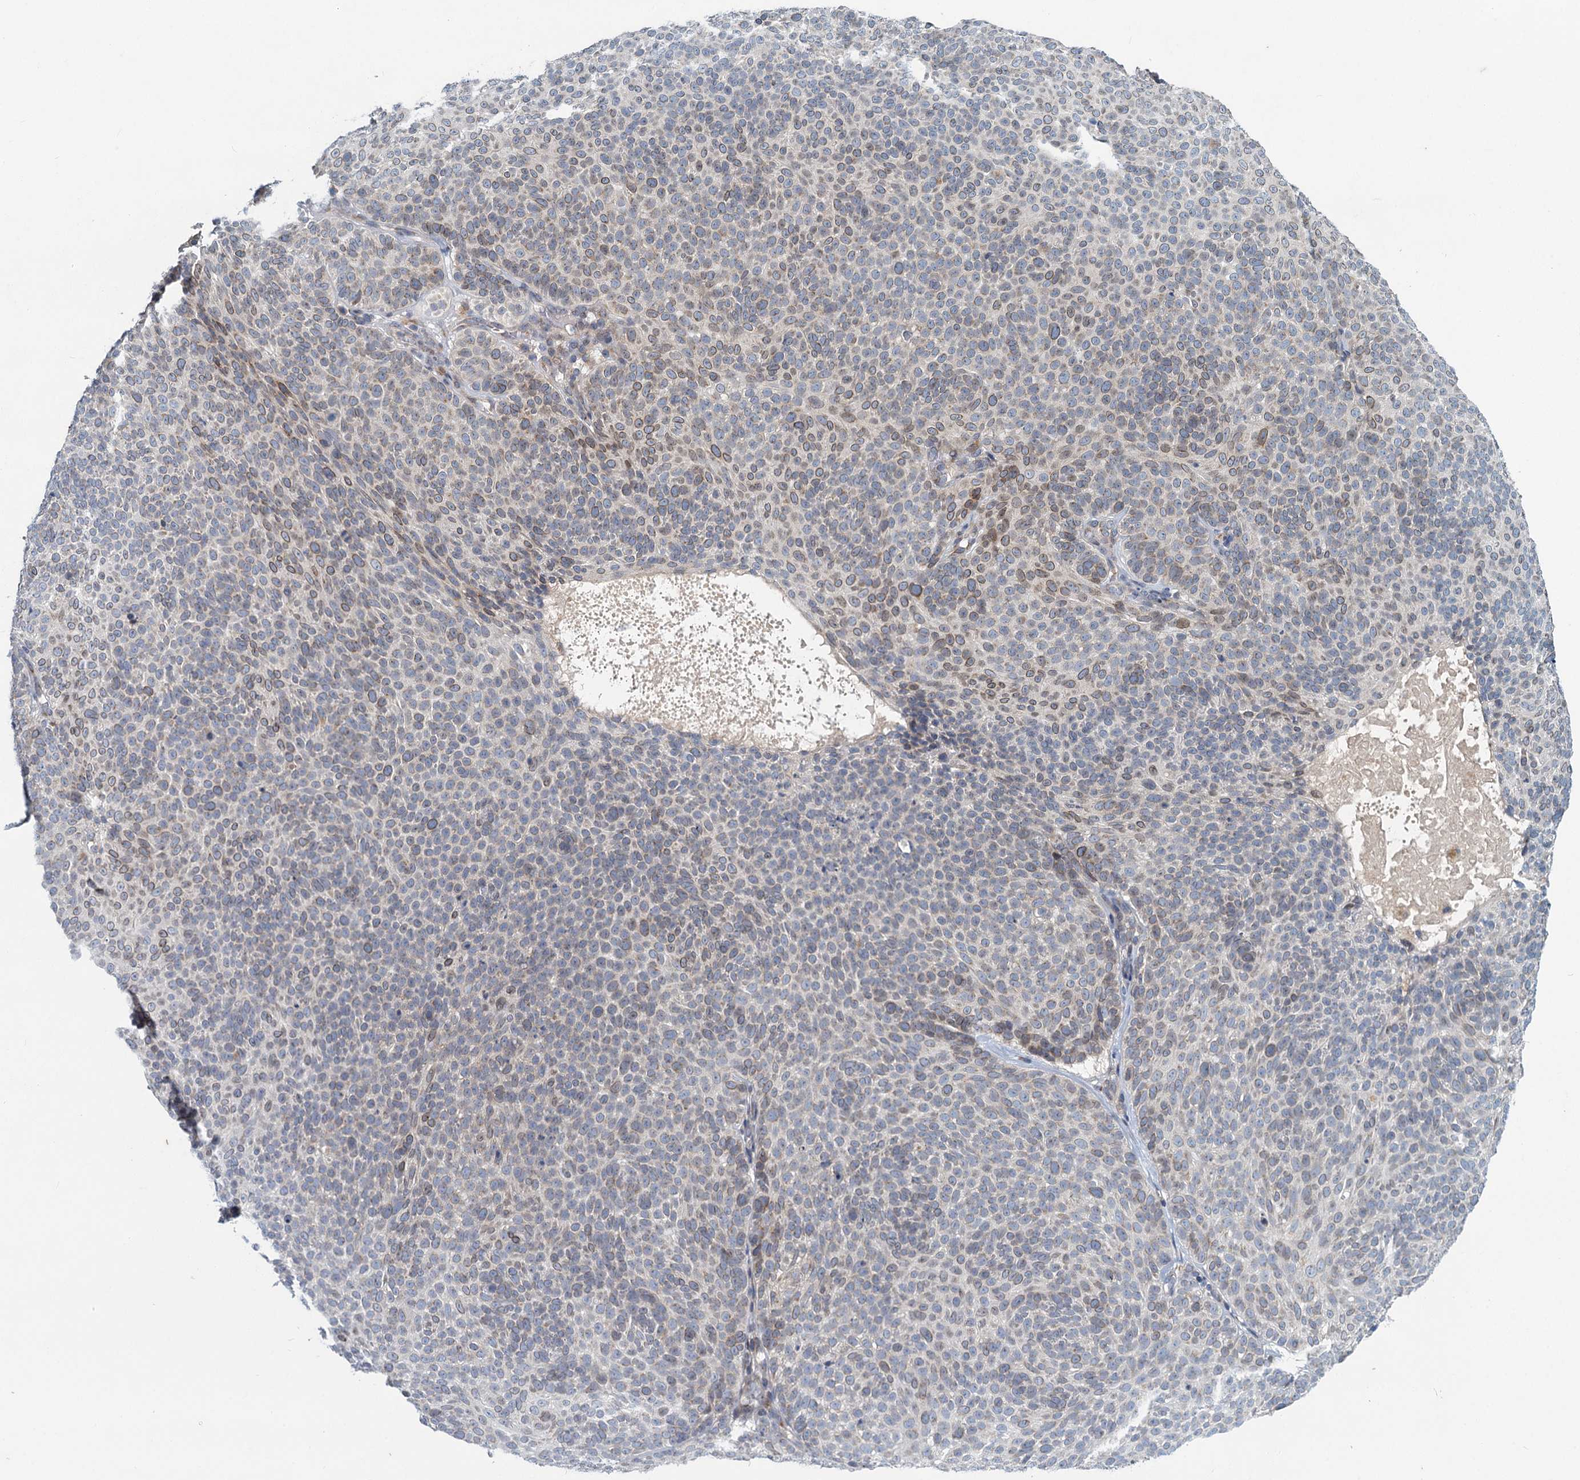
{"staining": {"intensity": "weak", "quantity": "25%-75%", "location": "cytoplasmic/membranous"}, "tissue": "skin cancer", "cell_type": "Tumor cells", "image_type": "cancer", "snomed": [{"axis": "morphology", "description": "Basal cell carcinoma"}, {"axis": "topography", "description": "Skin"}], "caption": "Skin basal cell carcinoma was stained to show a protein in brown. There is low levels of weak cytoplasmic/membranous expression in about 25%-75% of tumor cells. Using DAB (brown) and hematoxylin (blue) stains, captured at high magnification using brightfield microscopy.", "gene": "ADCY2", "patient": {"sex": "male", "age": 85}}